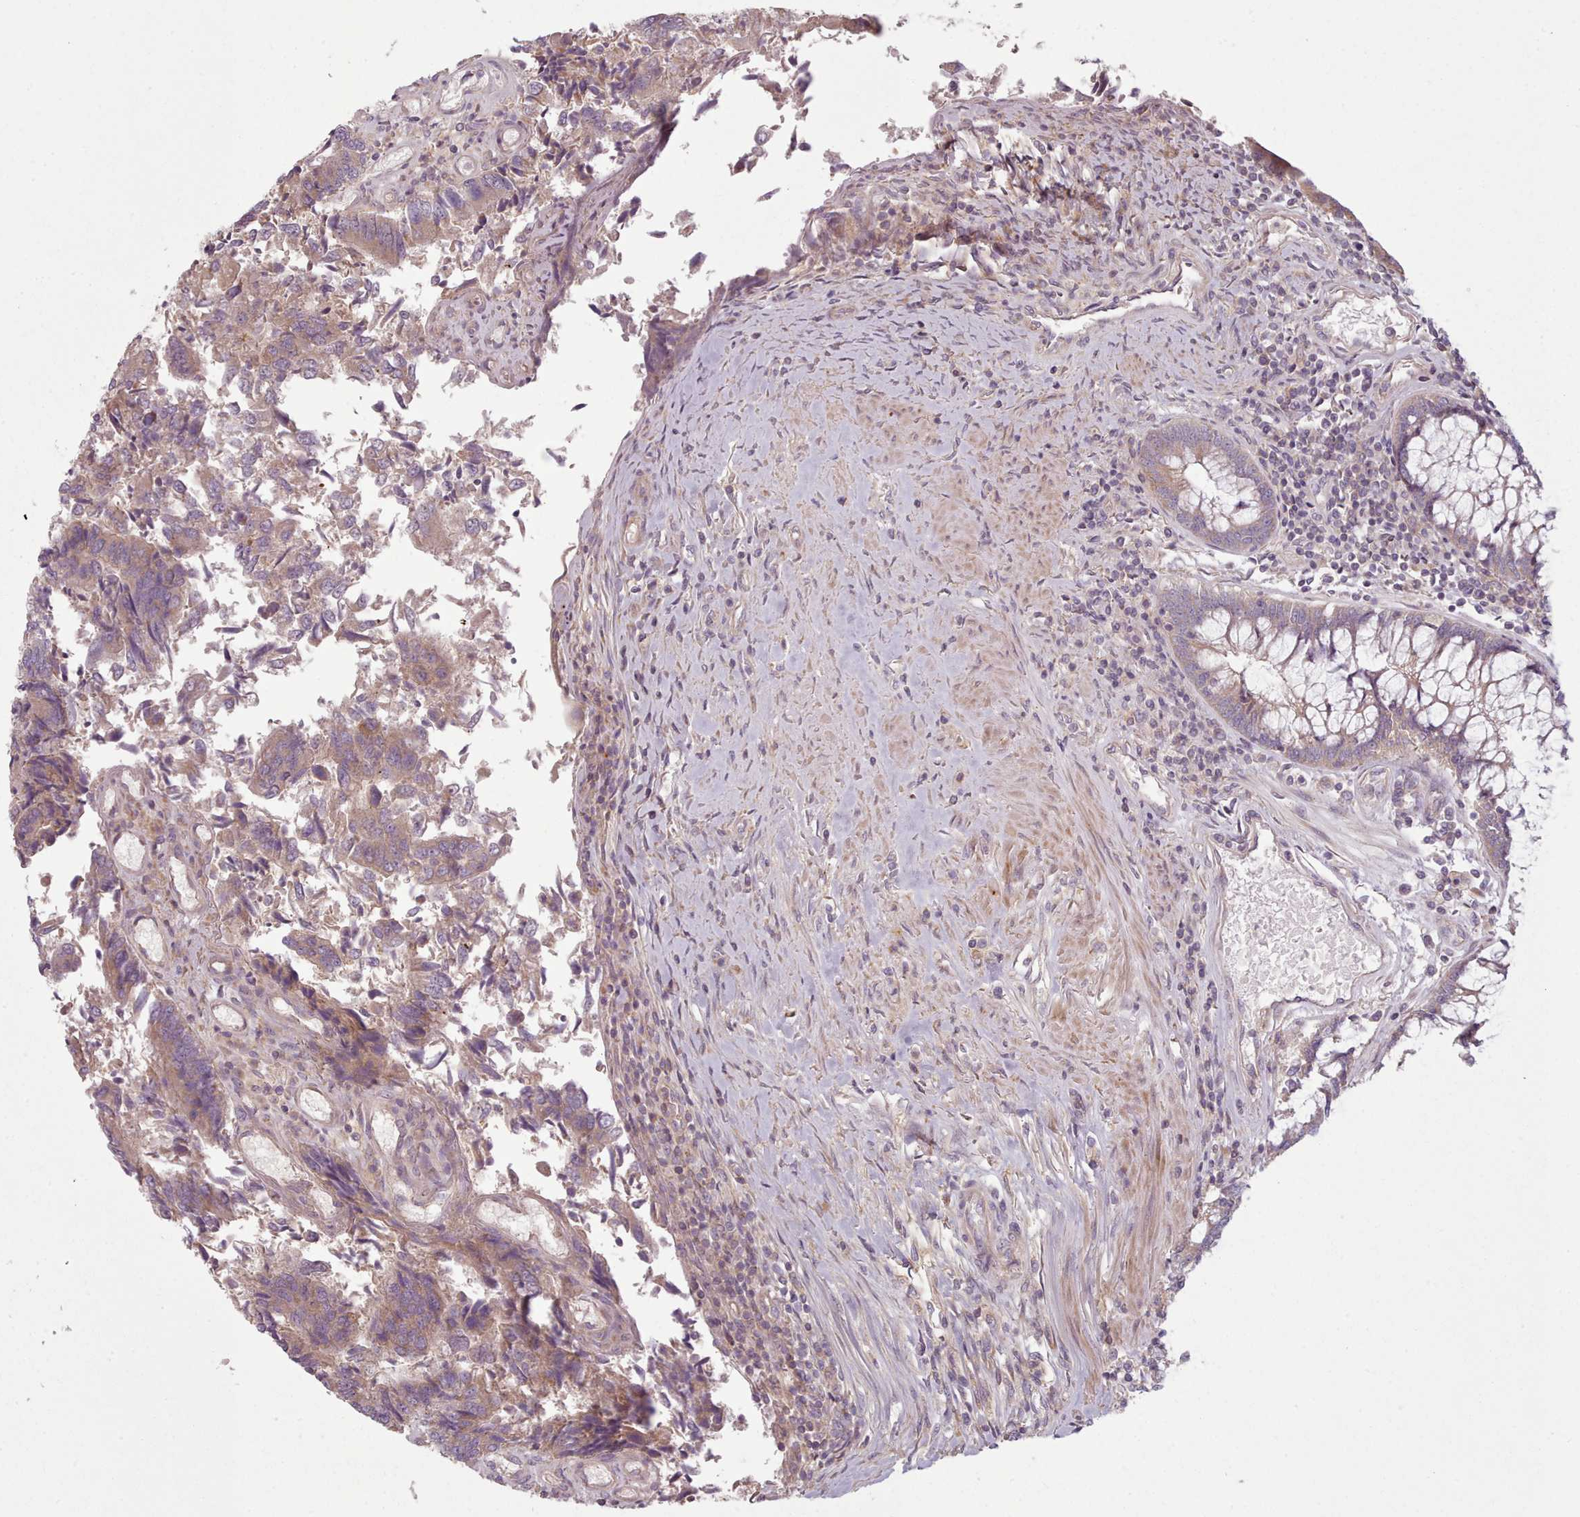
{"staining": {"intensity": "moderate", "quantity": "25%-75%", "location": "cytoplasmic/membranous"}, "tissue": "colorectal cancer", "cell_type": "Tumor cells", "image_type": "cancer", "snomed": [{"axis": "morphology", "description": "Adenocarcinoma, NOS"}, {"axis": "topography", "description": "Colon"}], "caption": "Protein staining demonstrates moderate cytoplasmic/membranous positivity in about 25%-75% of tumor cells in colorectal cancer.", "gene": "NT5DC2", "patient": {"sex": "female", "age": 67}}